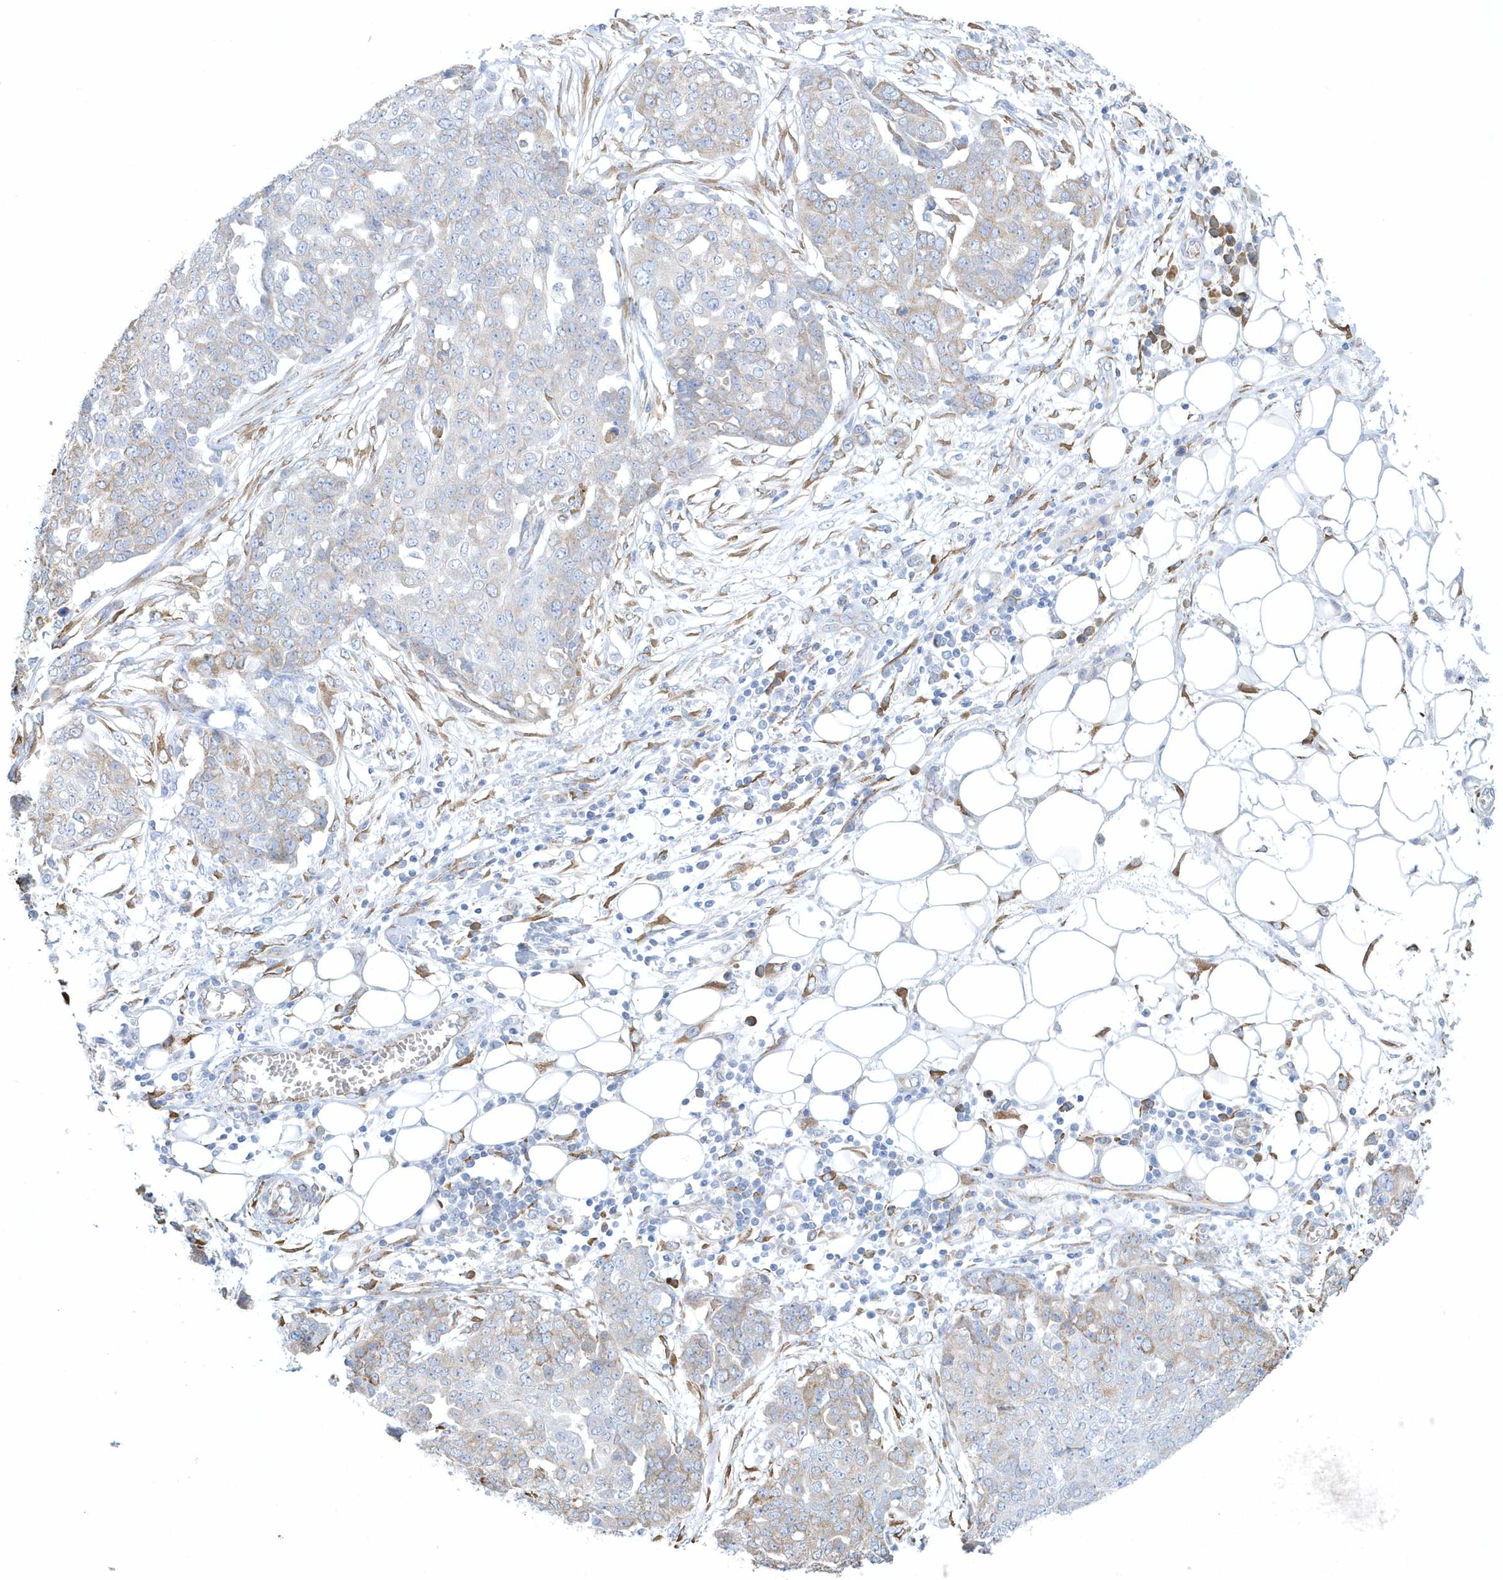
{"staining": {"intensity": "weak", "quantity": "25%-75%", "location": "cytoplasmic/membranous"}, "tissue": "ovarian cancer", "cell_type": "Tumor cells", "image_type": "cancer", "snomed": [{"axis": "morphology", "description": "Cystadenocarcinoma, serous, NOS"}, {"axis": "topography", "description": "Soft tissue"}, {"axis": "topography", "description": "Ovary"}], "caption": "The image displays staining of serous cystadenocarcinoma (ovarian), revealing weak cytoplasmic/membranous protein staining (brown color) within tumor cells. The protein of interest is stained brown, and the nuclei are stained in blue (DAB IHC with brightfield microscopy, high magnification).", "gene": "DCAF1", "patient": {"sex": "female", "age": 57}}